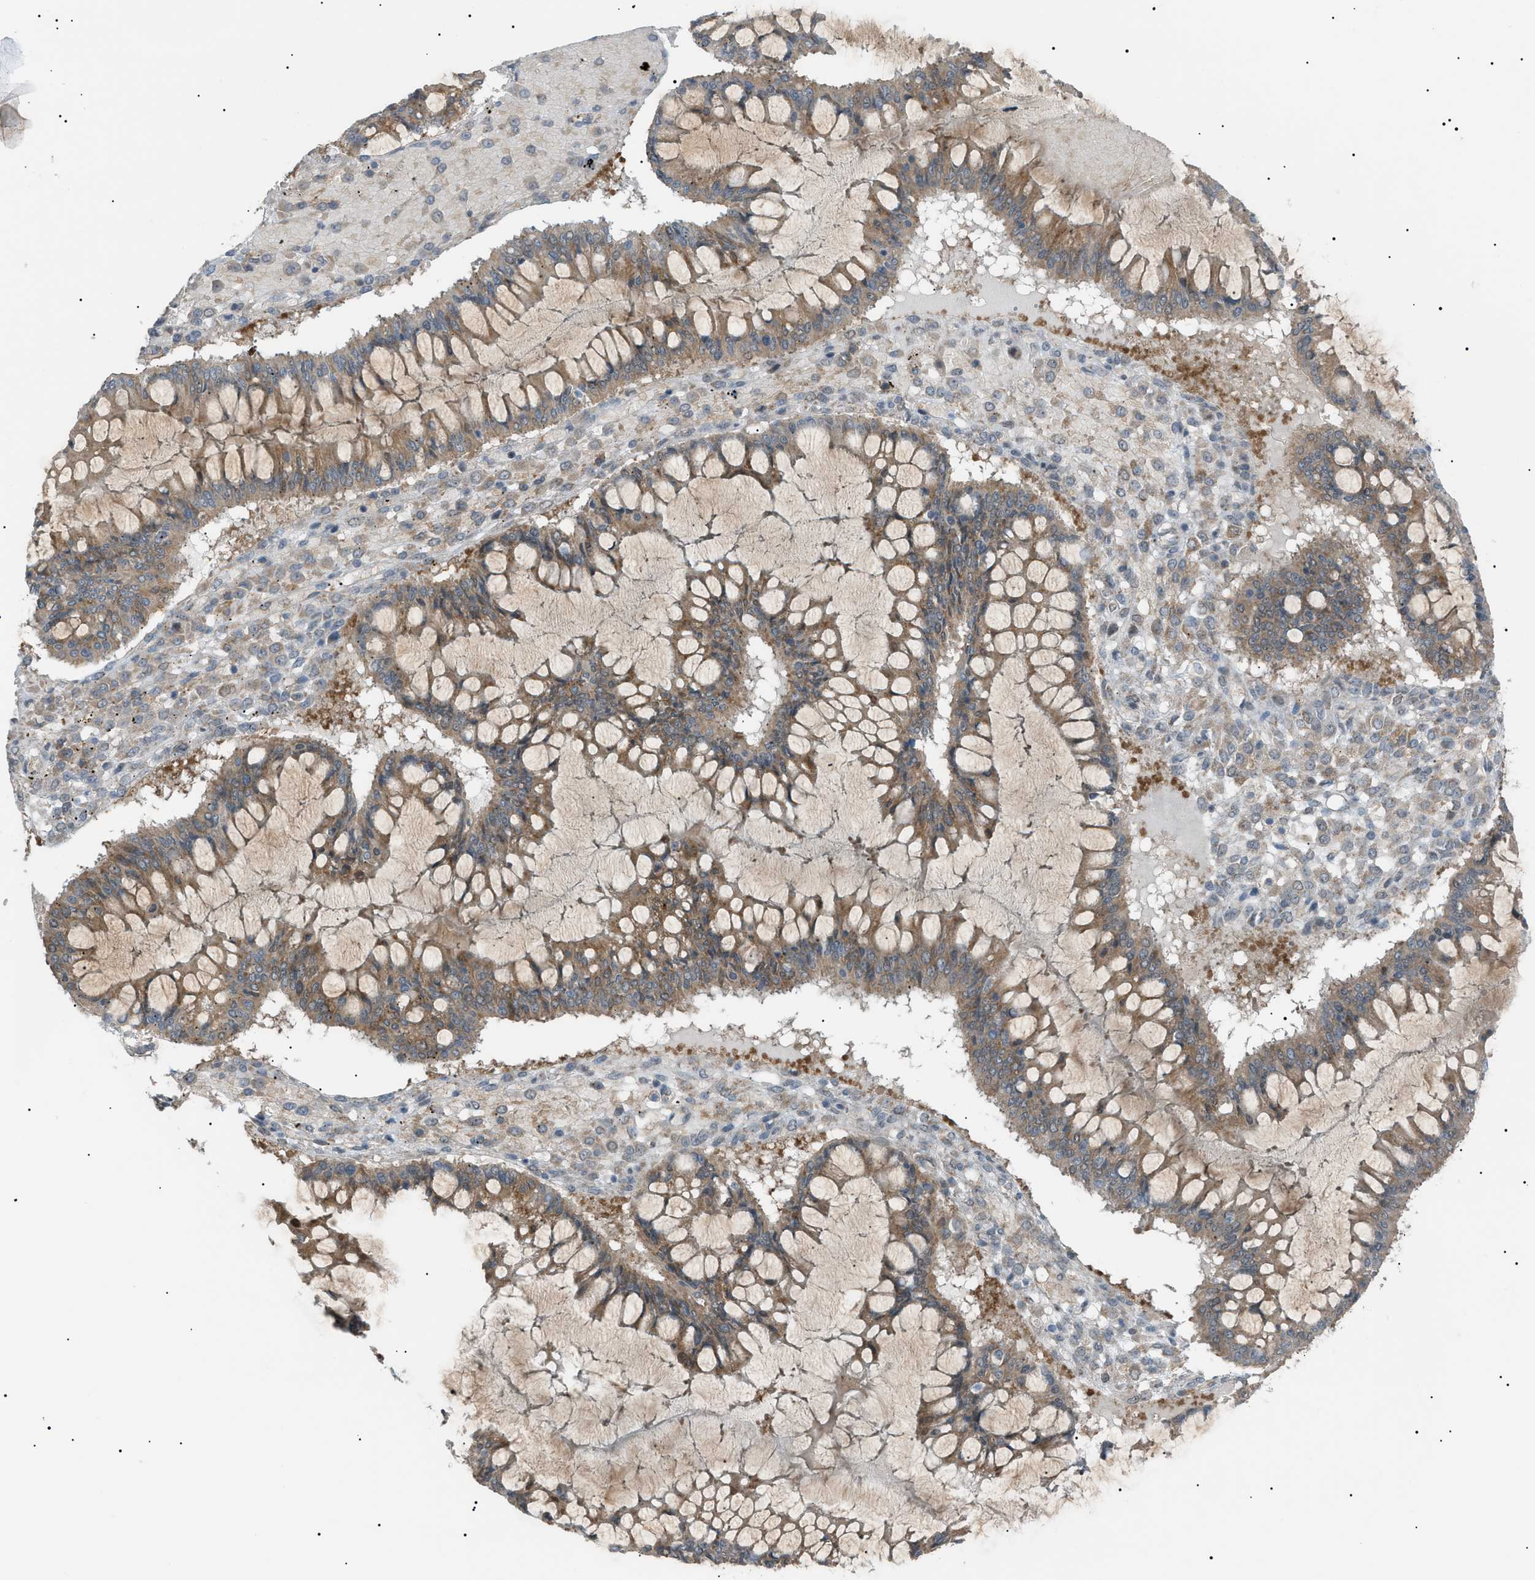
{"staining": {"intensity": "moderate", "quantity": ">75%", "location": "cytoplasmic/membranous"}, "tissue": "ovarian cancer", "cell_type": "Tumor cells", "image_type": "cancer", "snomed": [{"axis": "morphology", "description": "Cystadenocarcinoma, mucinous, NOS"}, {"axis": "topography", "description": "Ovary"}], "caption": "A medium amount of moderate cytoplasmic/membranous expression is appreciated in about >75% of tumor cells in ovarian cancer (mucinous cystadenocarcinoma) tissue. (IHC, brightfield microscopy, high magnification).", "gene": "LPIN2", "patient": {"sex": "female", "age": 73}}